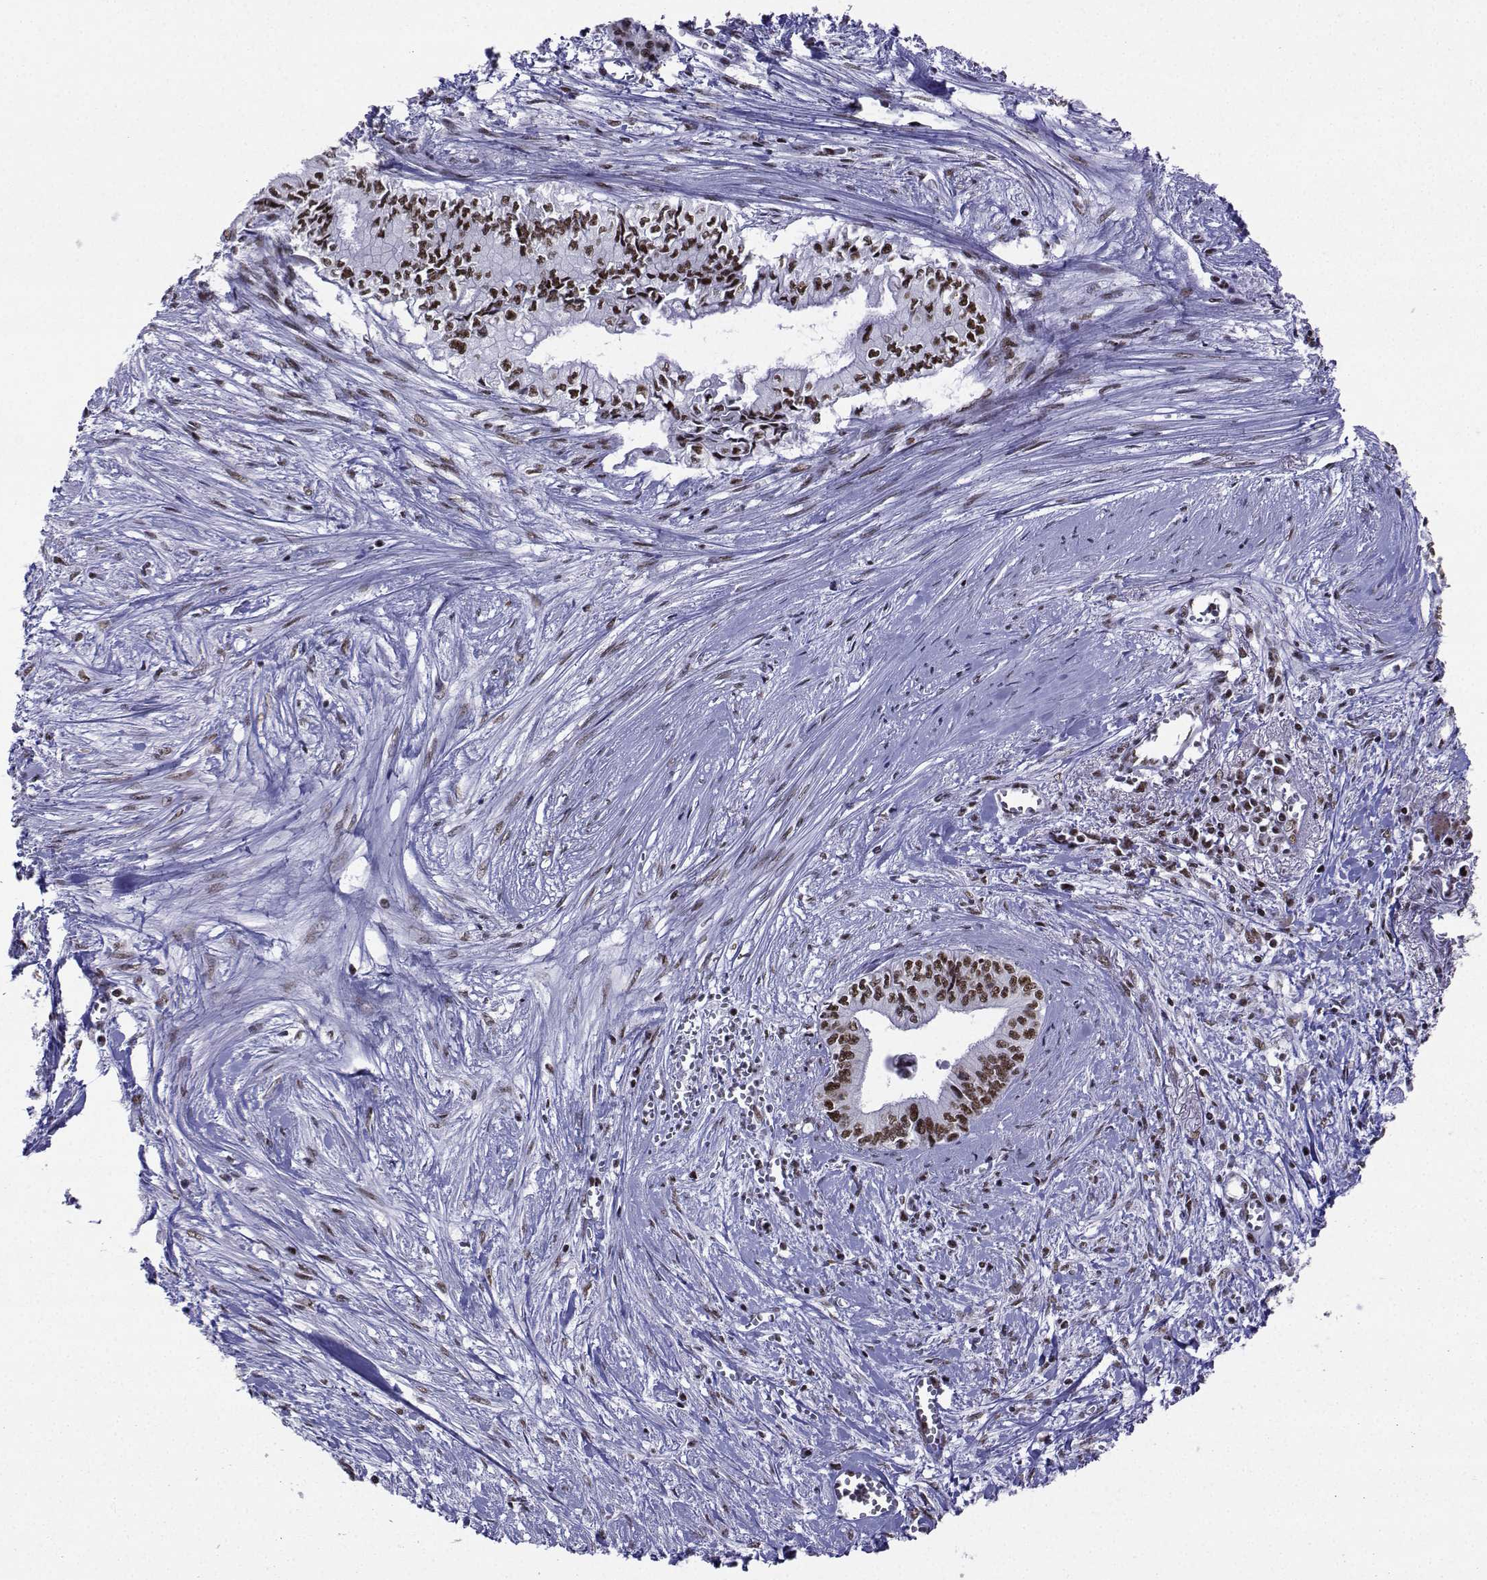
{"staining": {"intensity": "moderate", "quantity": "25%-75%", "location": "nuclear"}, "tissue": "pancreatic cancer", "cell_type": "Tumor cells", "image_type": "cancer", "snomed": [{"axis": "morphology", "description": "Adenocarcinoma, NOS"}, {"axis": "topography", "description": "Pancreas"}], "caption": "Immunohistochemistry image of pancreatic adenocarcinoma stained for a protein (brown), which exhibits medium levels of moderate nuclear expression in approximately 25%-75% of tumor cells.", "gene": "SNRPB2", "patient": {"sex": "female", "age": 61}}